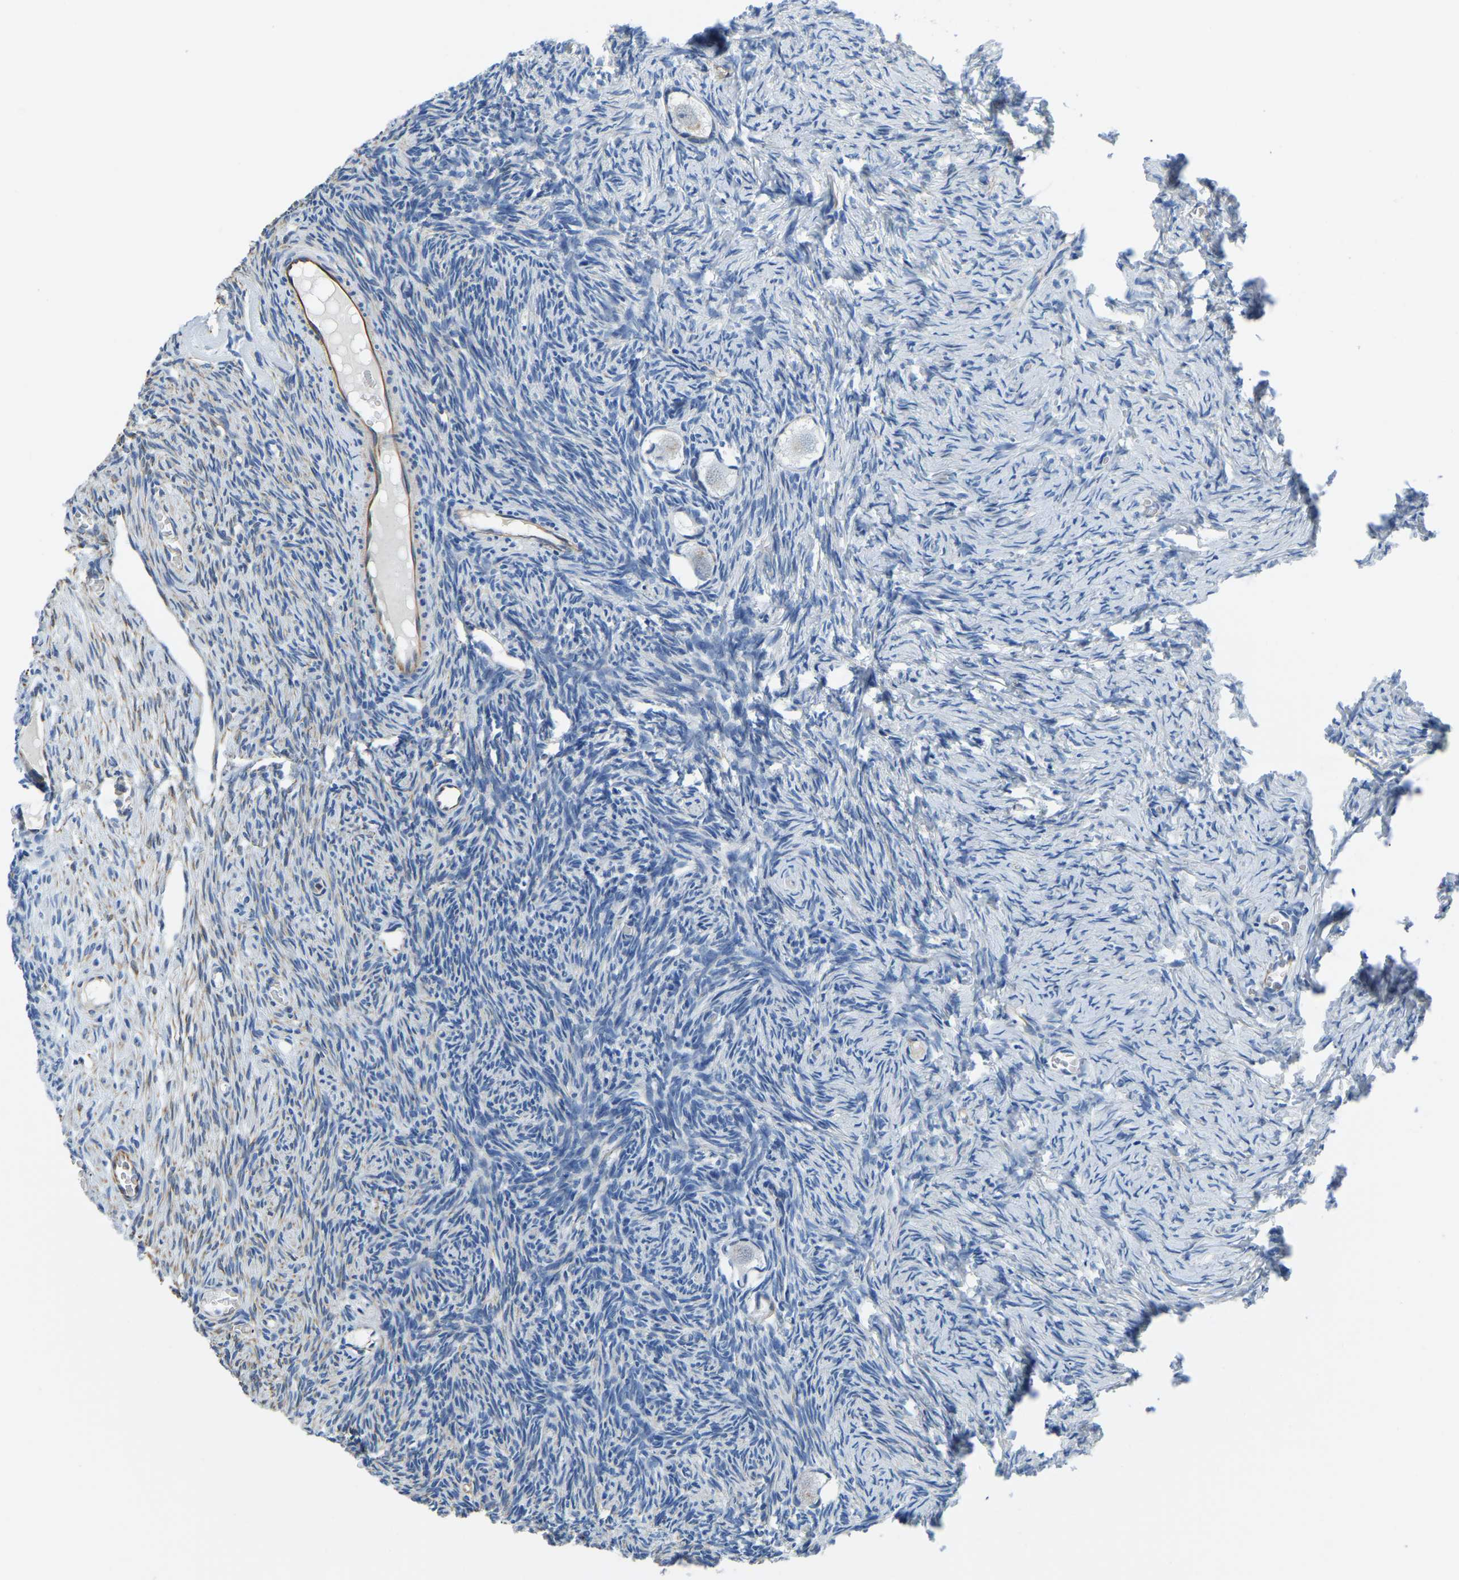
{"staining": {"intensity": "negative", "quantity": "none", "location": "none"}, "tissue": "ovary", "cell_type": "Follicle cells", "image_type": "normal", "snomed": [{"axis": "morphology", "description": "Normal tissue, NOS"}, {"axis": "topography", "description": "Ovary"}], "caption": "Follicle cells show no significant positivity in unremarkable ovary. (DAB (3,3'-diaminobenzidine) IHC visualized using brightfield microscopy, high magnification).", "gene": "MS4A3", "patient": {"sex": "female", "age": 27}}